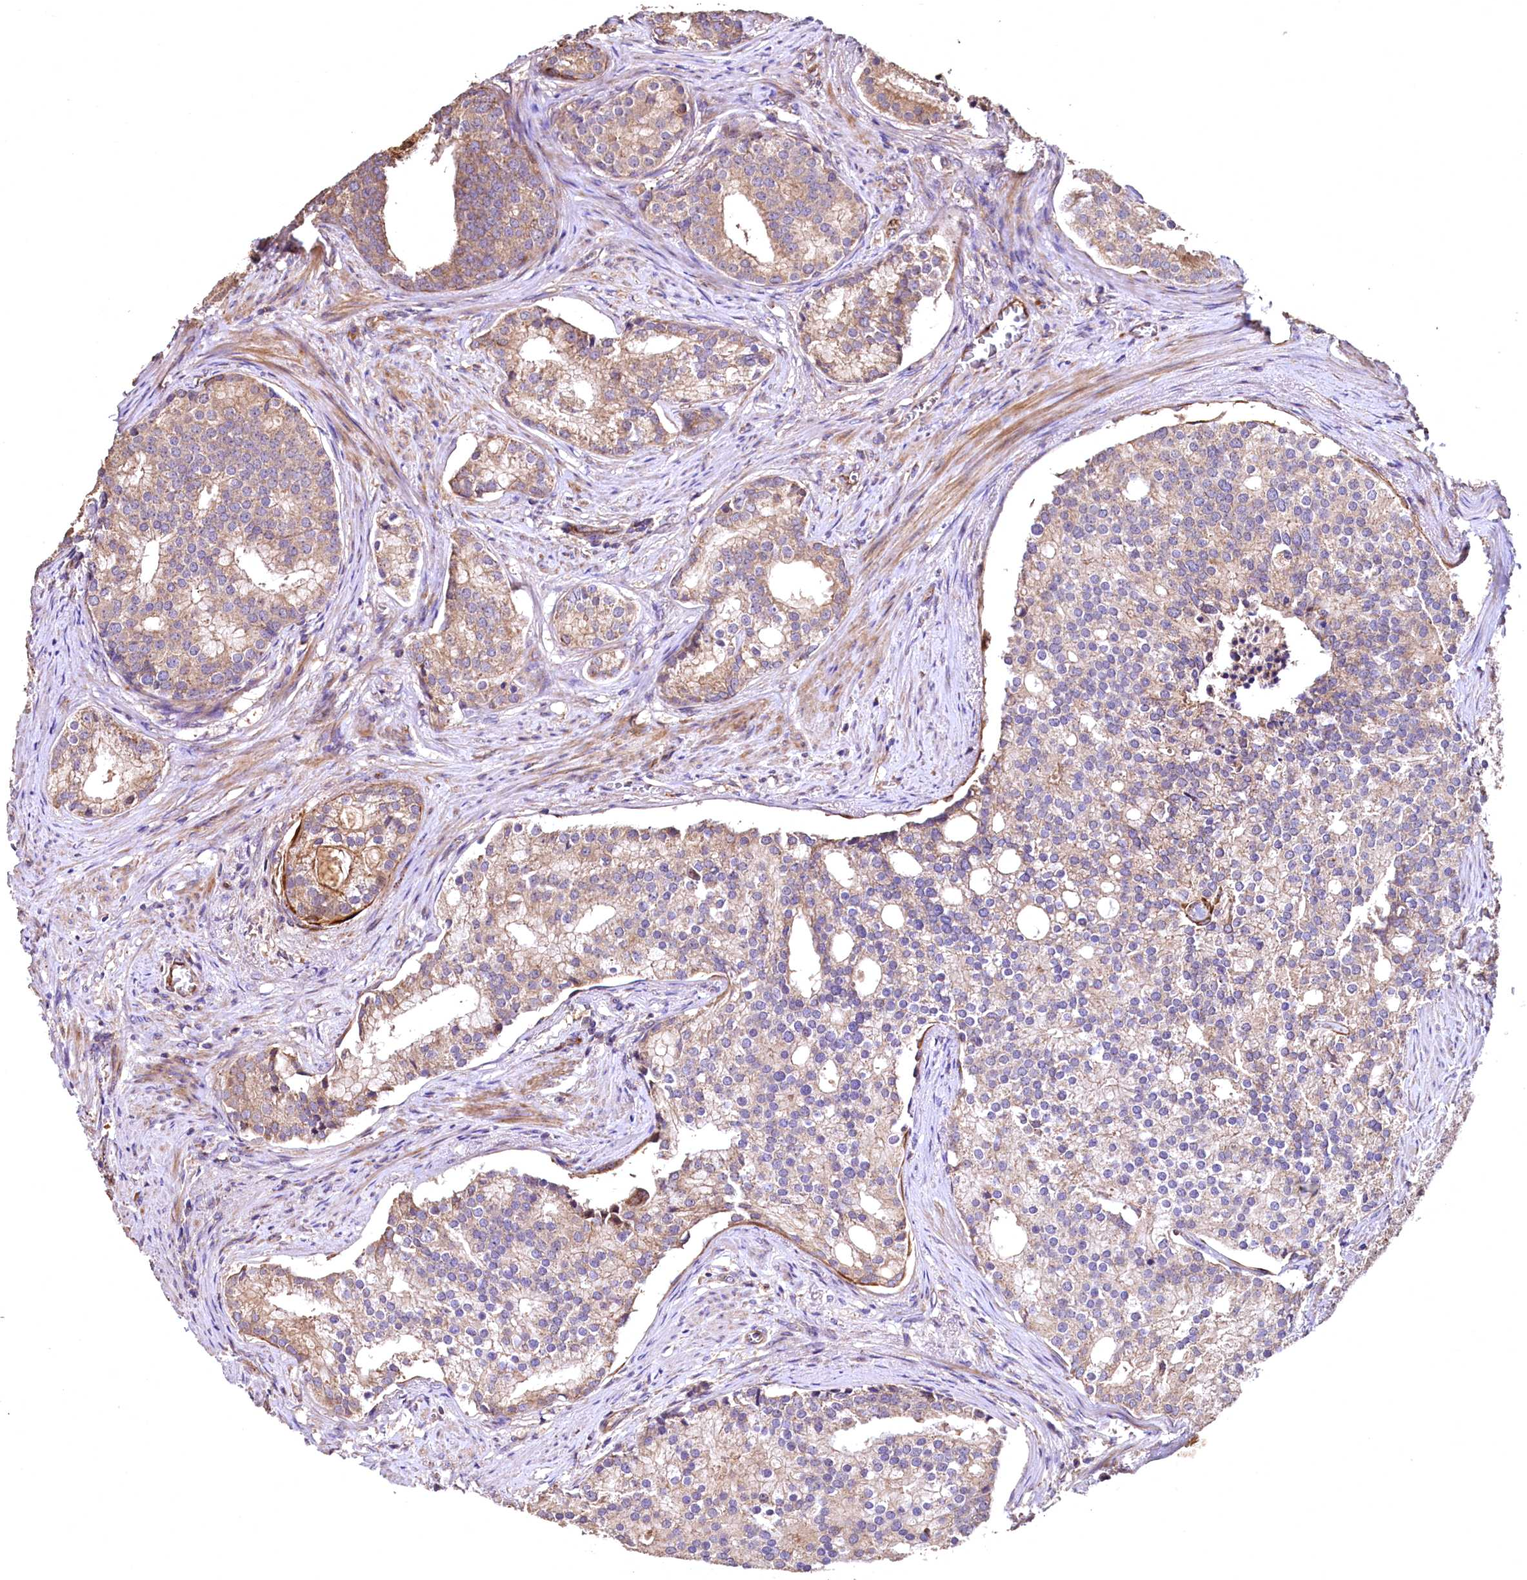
{"staining": {"intensity": "moderate", "quantity": ">75%", "location": "cytoplasmic/membranous"}, "tissue": "prostate cancer", "cell_type": "Tumor cells", "image_type": "cancer", "snomed": [{"axis": "morphology", "description": "Adenocarcinoma, Low grade"}, {"axis": "topography", "description": "Prostate"}], "caption": "Immunohistochemistry histopathology image of adenocarcinoma (low-grade) (prostate) stained for a protein (brown), which exhibits medium levels of moderate cytoplasmic/membranous positivity in approximately >75% of tumor cells.", "gene": "RASSF1", "patient": {"sex": "male", "age": 71}}